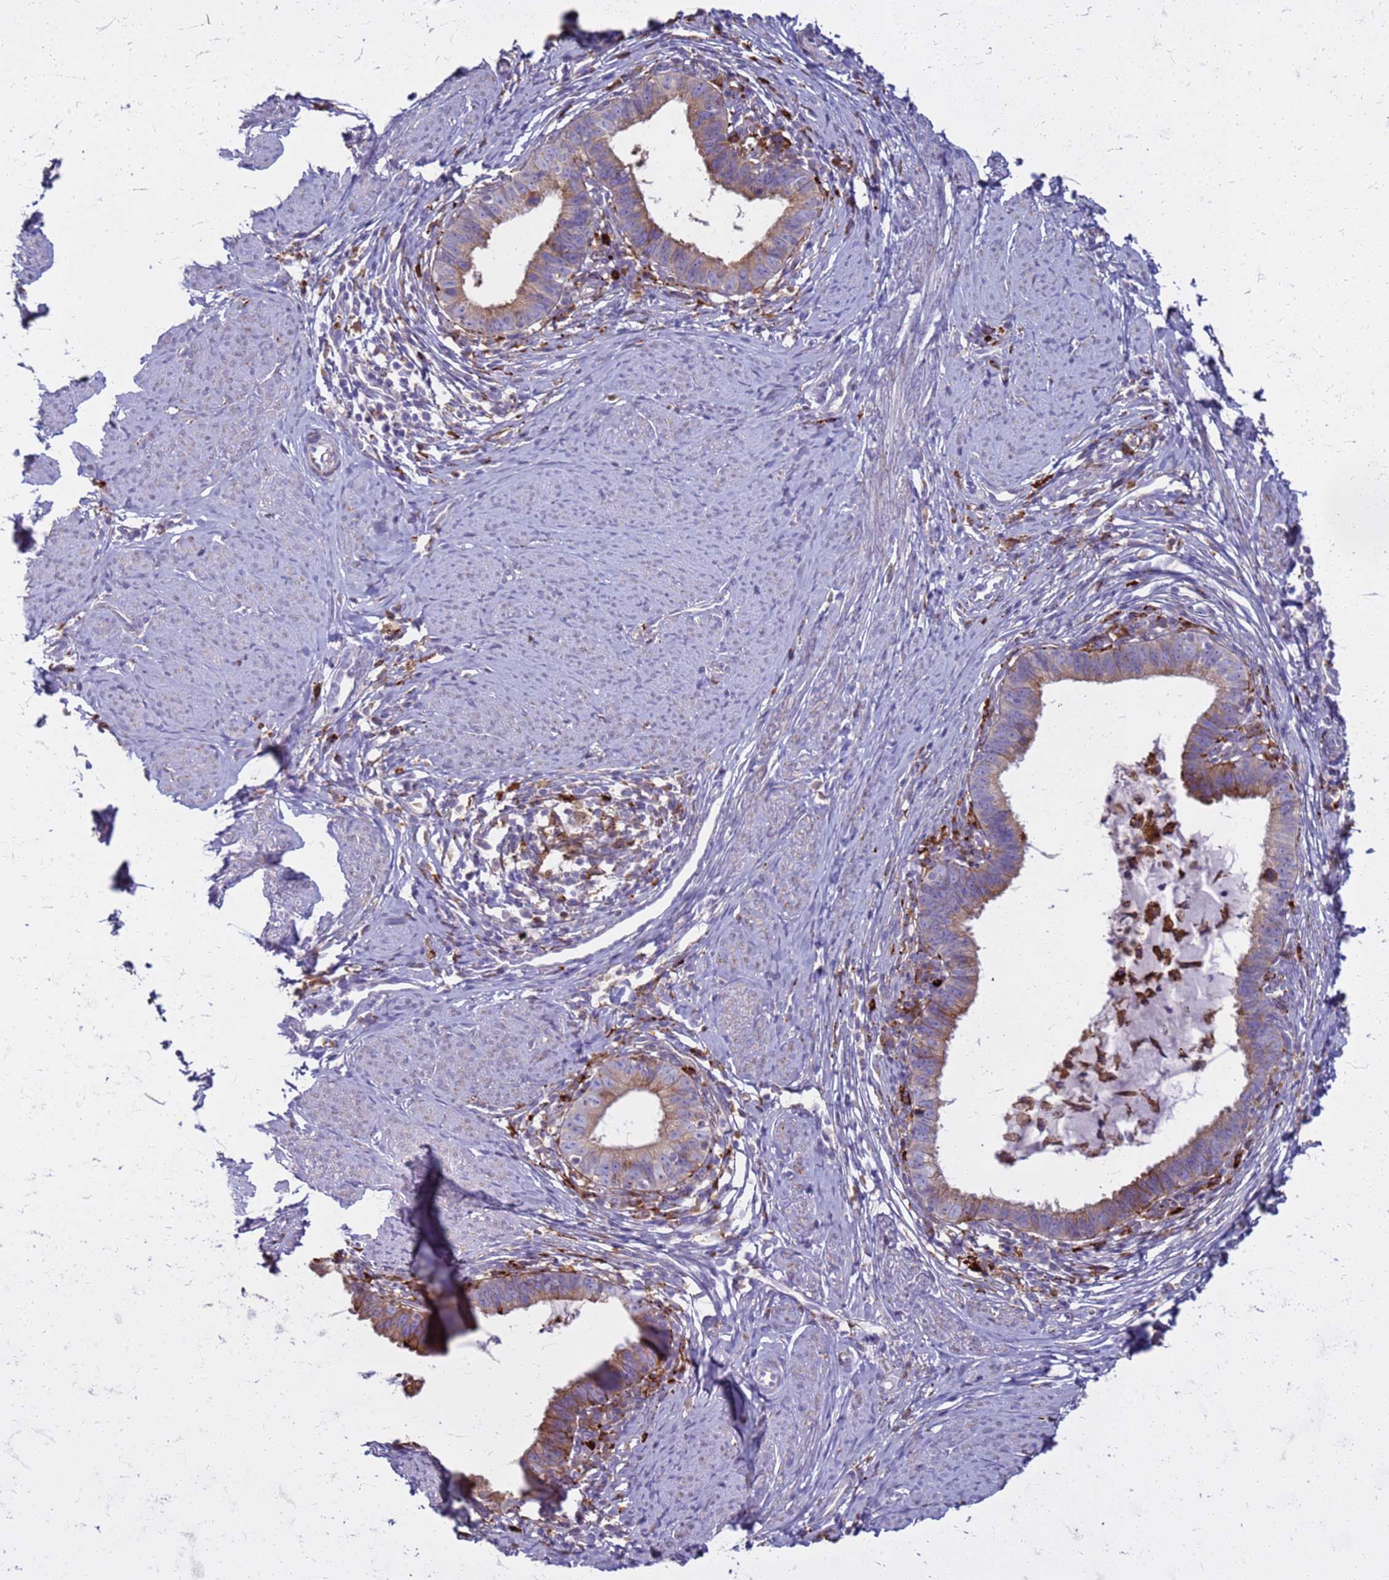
{"staining": {"intensity": "weak", "quantity": "25%-75%", "location": "cytoplasmic/membranous"}, "tissue": "cervical cancer", "cell_type": "Tumor cells", "image_type": "cancer", "snomed": [{"axis": "morphology", "description": "Adenocarcinoma, NOS"}, {"axis": "topography", "description": "Cervix"}], "caption": "A brown stain labels weak cytoplasmic/membranous positivity of a protein in human cervical cancer (adenocarcinoma) tumor cells.", "gene": "PDK3", "patient": {"sex": "female", "age": 36}}